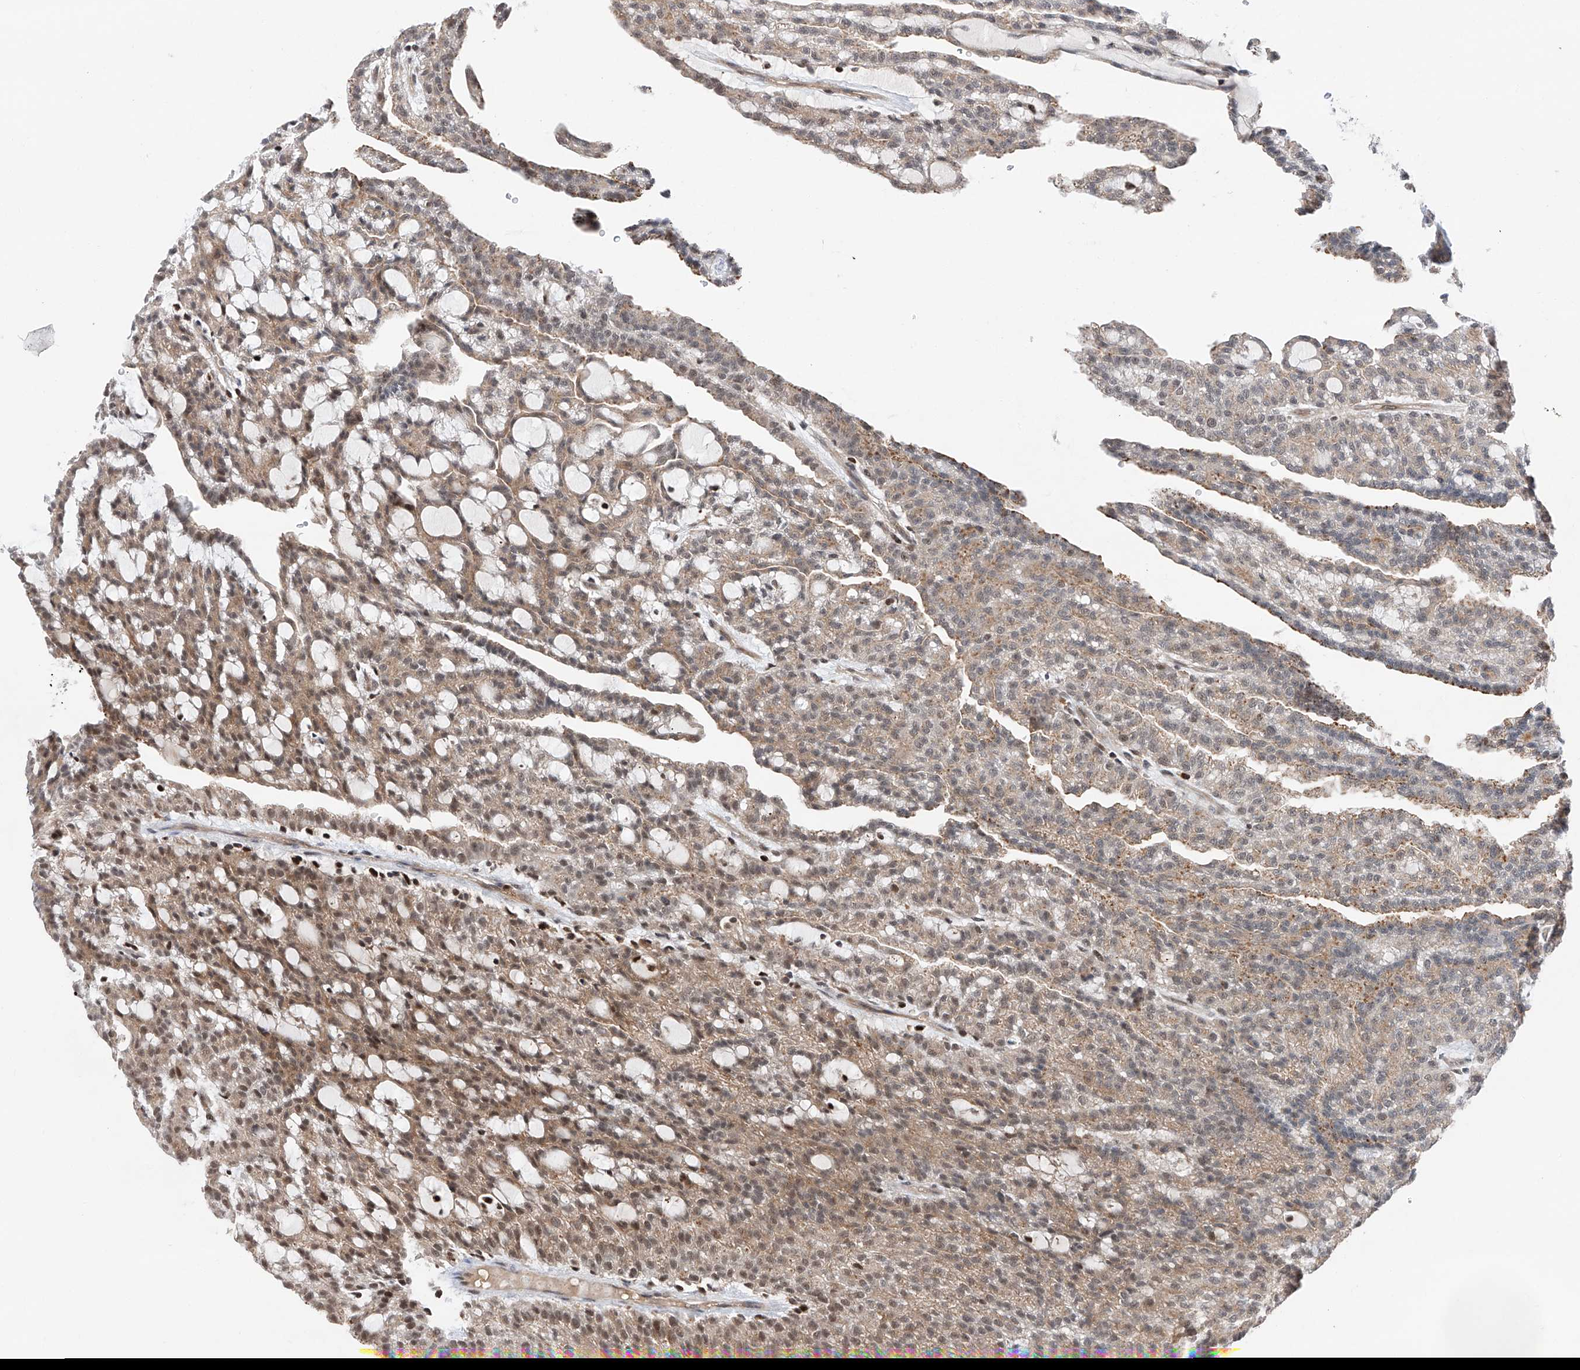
{"staining": {"intensity": "moderate", "quantity": ">75%", "location": "cytoplasmic/membranous,nuclear"}, "tissue": "renal cancer", "cell_type": "Tumor cells", "image_type": "cancer", "snomed": [{"axis": "morphology", "description": "Adenocarcinoma, NOS"}, {"axis": "topography", "description": "Kidney"}], "caption": "Immunohistochemistry (IHC) image of human renal cancer stained for a protein (brown), which shows medium levels of moderate cytoplasmic/membranous and nuclear staining in approximately >75% of tumor cells.", "gene": "SNRNP200", "patient": {"sex": "male", "age": 63}}